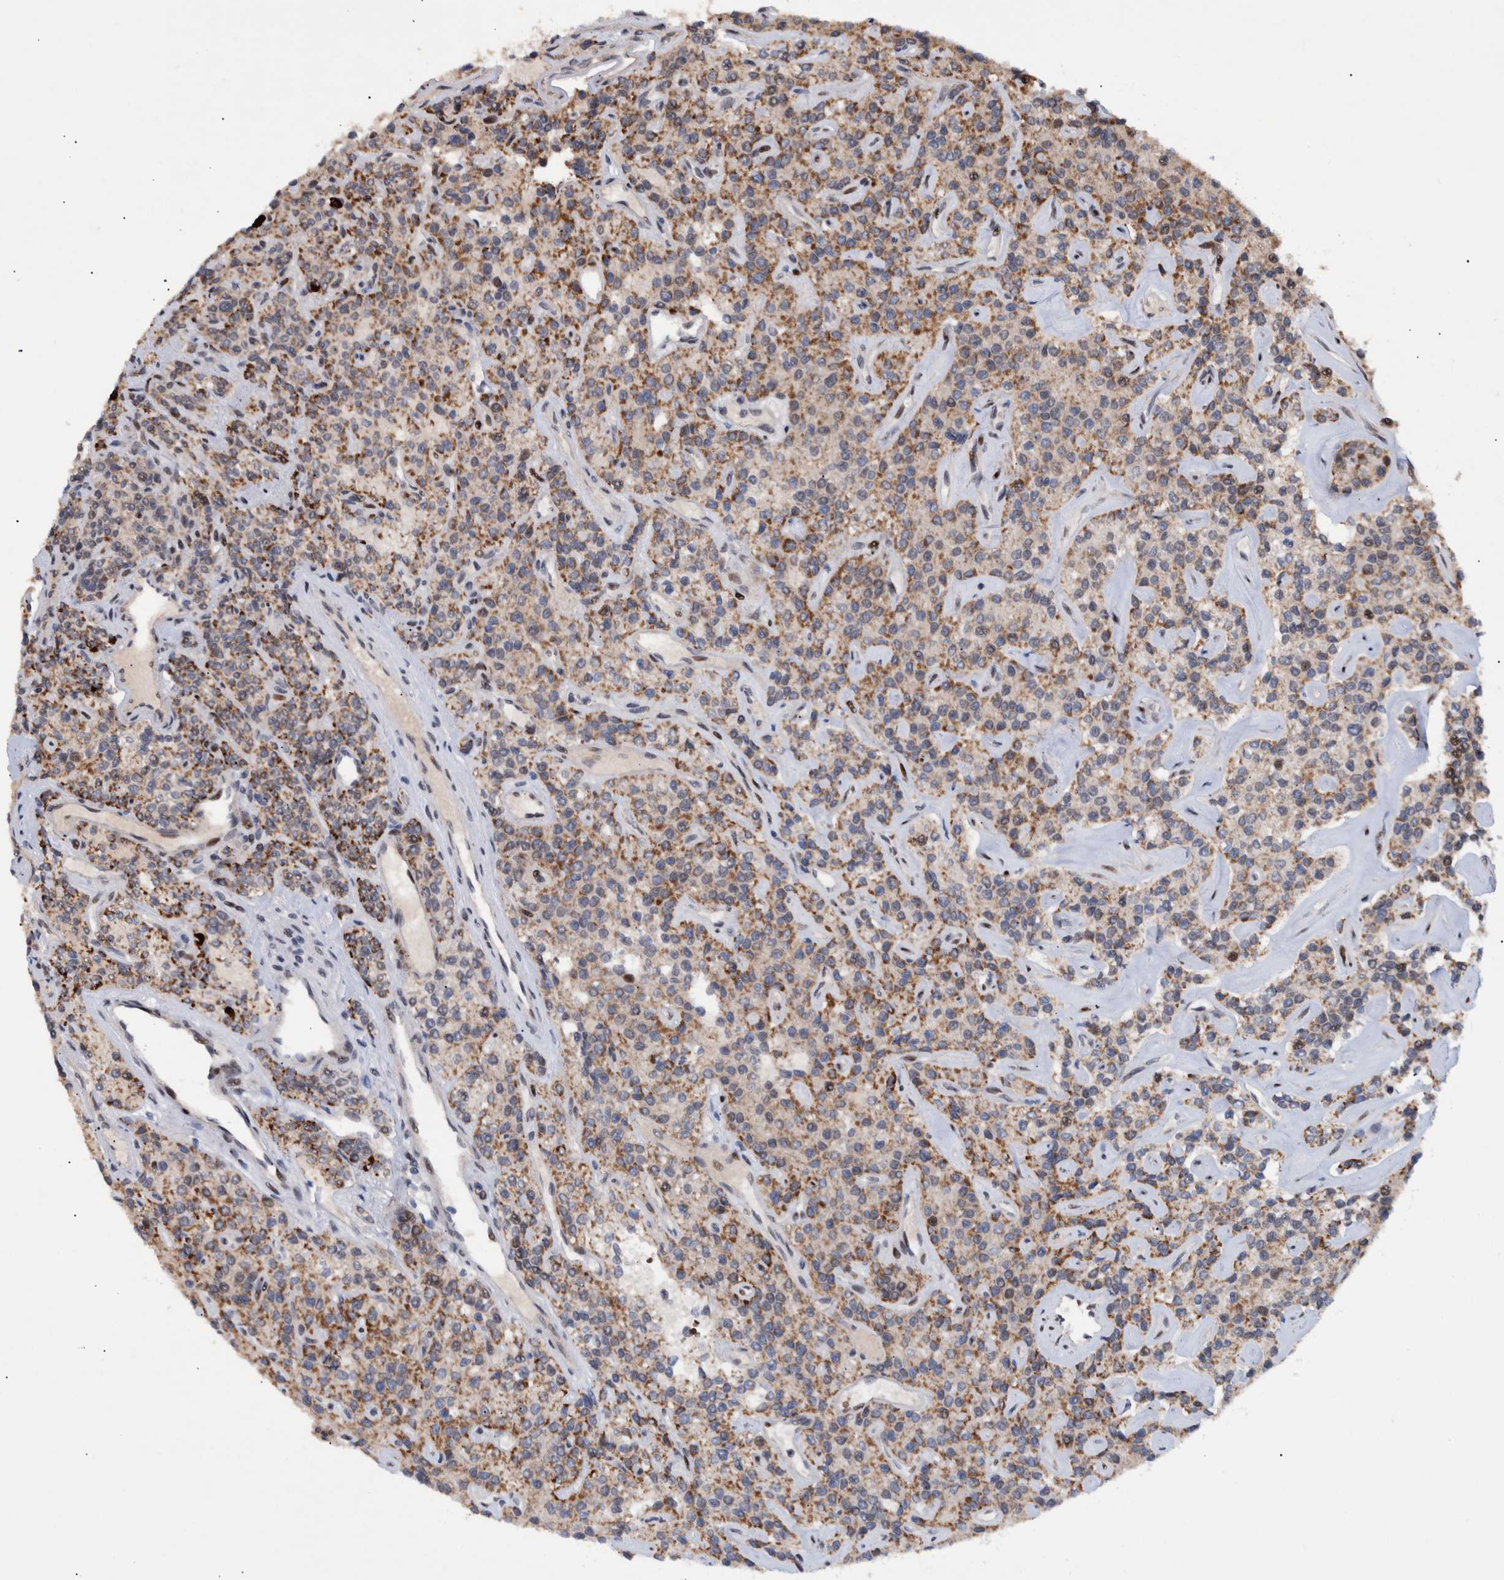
{"staining": {"intensity": "moderate", "quantity": "25%-75%", "location": "cytoplasmic/membranous,nuclear"}, "tissue": "parathyroid gland", "cell_type": "Glandular cells", "image_type": "normal", "snomed": [{"axis": "morphology", "description": "Normal tissue, NOS"}, {"axis": "topography", "description": "Parathyroid gland"}], "caption": "IHC micrograph of normal human parathyroid gland stained for a protein (brown), which demonstrates medium levels of moderate cytoplasmic/membranous,nuclear staining in approximately 25%-75% of glandular cells.", "gene": "ESRP1", "patient": {"sex": "male", "age": 46}}